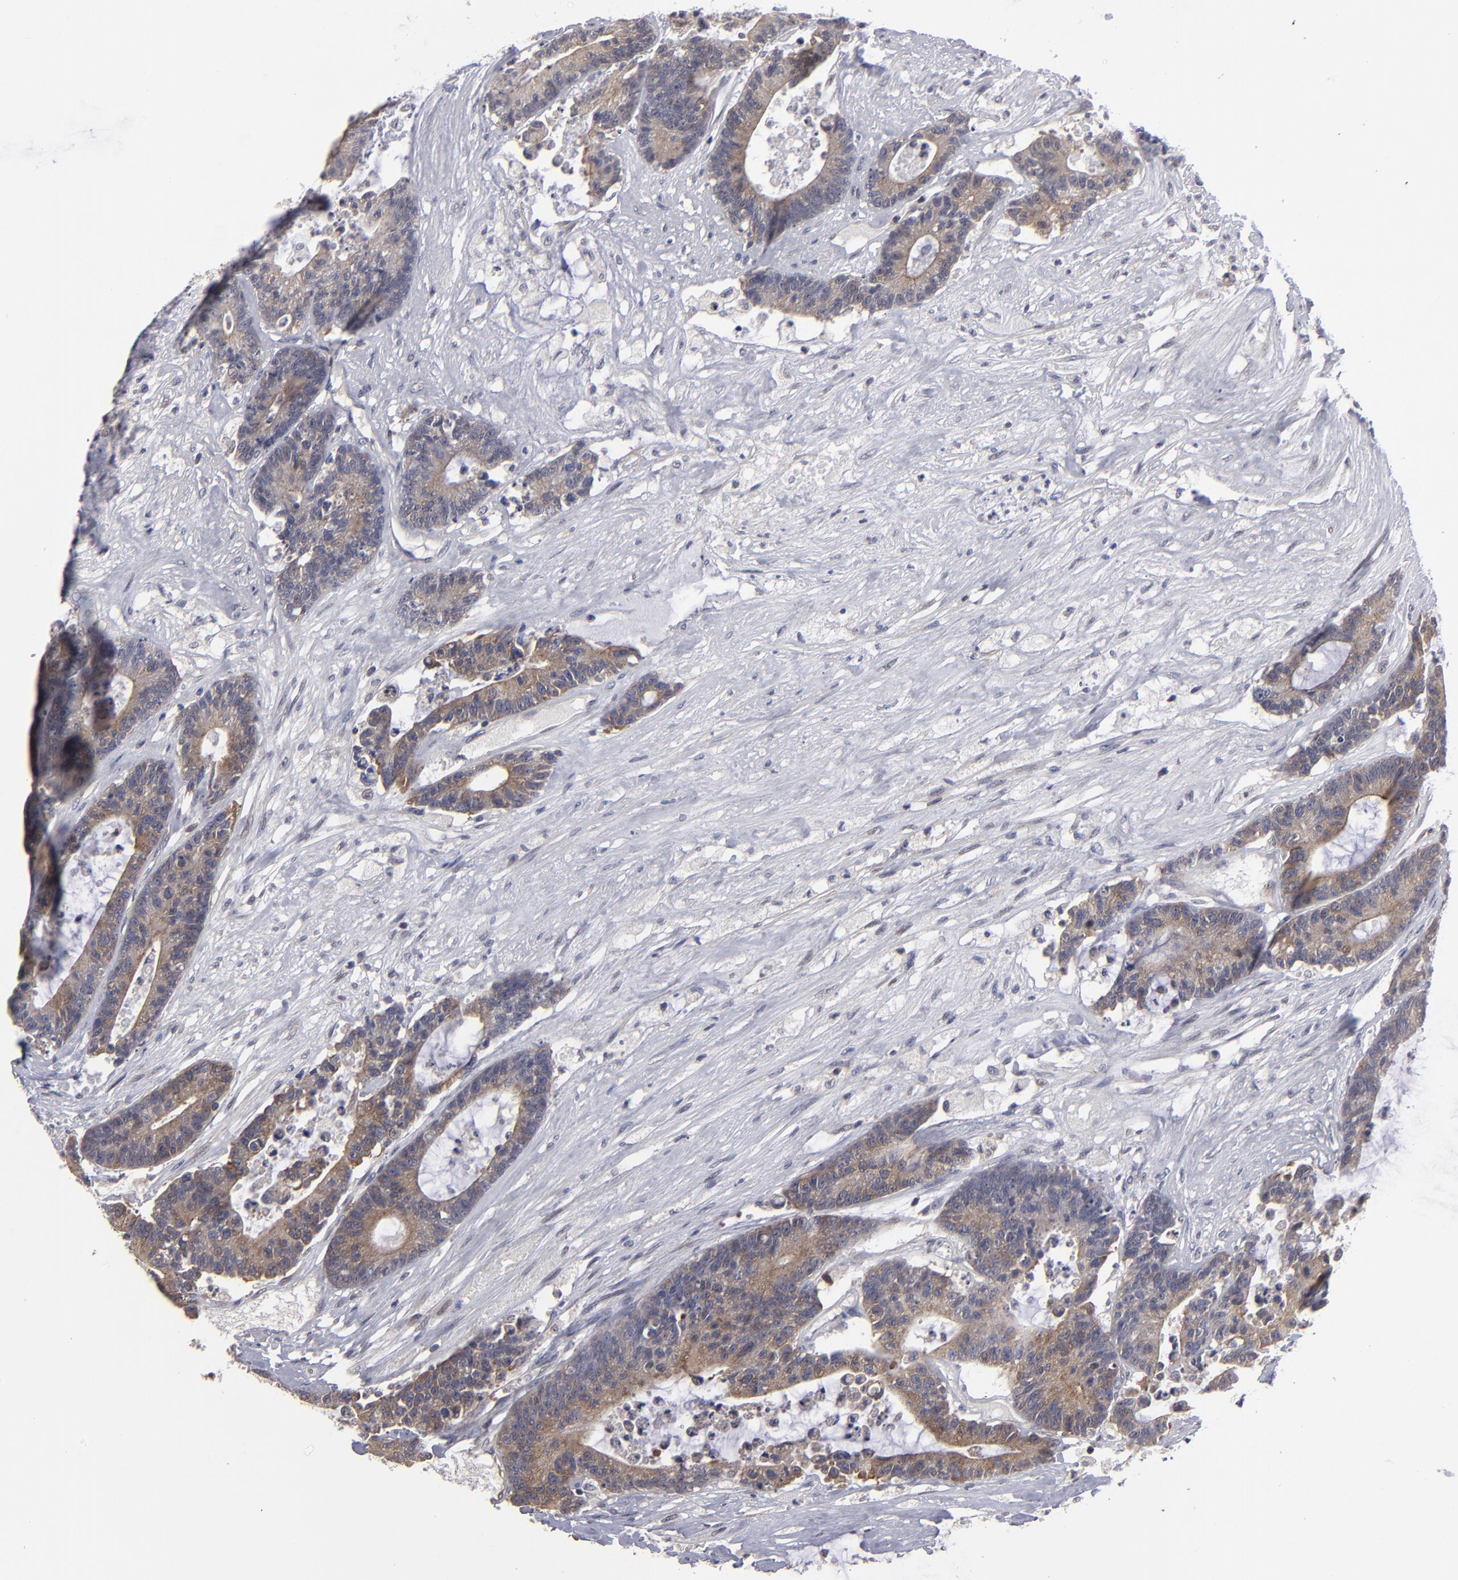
{"staining": {"intensity": "moderate", "quantity": ">75%", "location": "cytoplasmic/membranous"}, "tissue": "colorectal cancer", "cell_type": "Tumor cells", "image_type": "cancer", "snomed": [{"axis": "morphology", "description": "Adenocarcinoma, NOS"}, {"axis": "topography", "description": "Colon"}], "caption": "Protein analysis of colorectal cancer (adenocarcinoma) tissue demonstrates moderate cytoplasmic/membranous expression in about >75% of tumor cells.", "gene": "CEP97", "patient": {"sex": "female", "age": 84}}